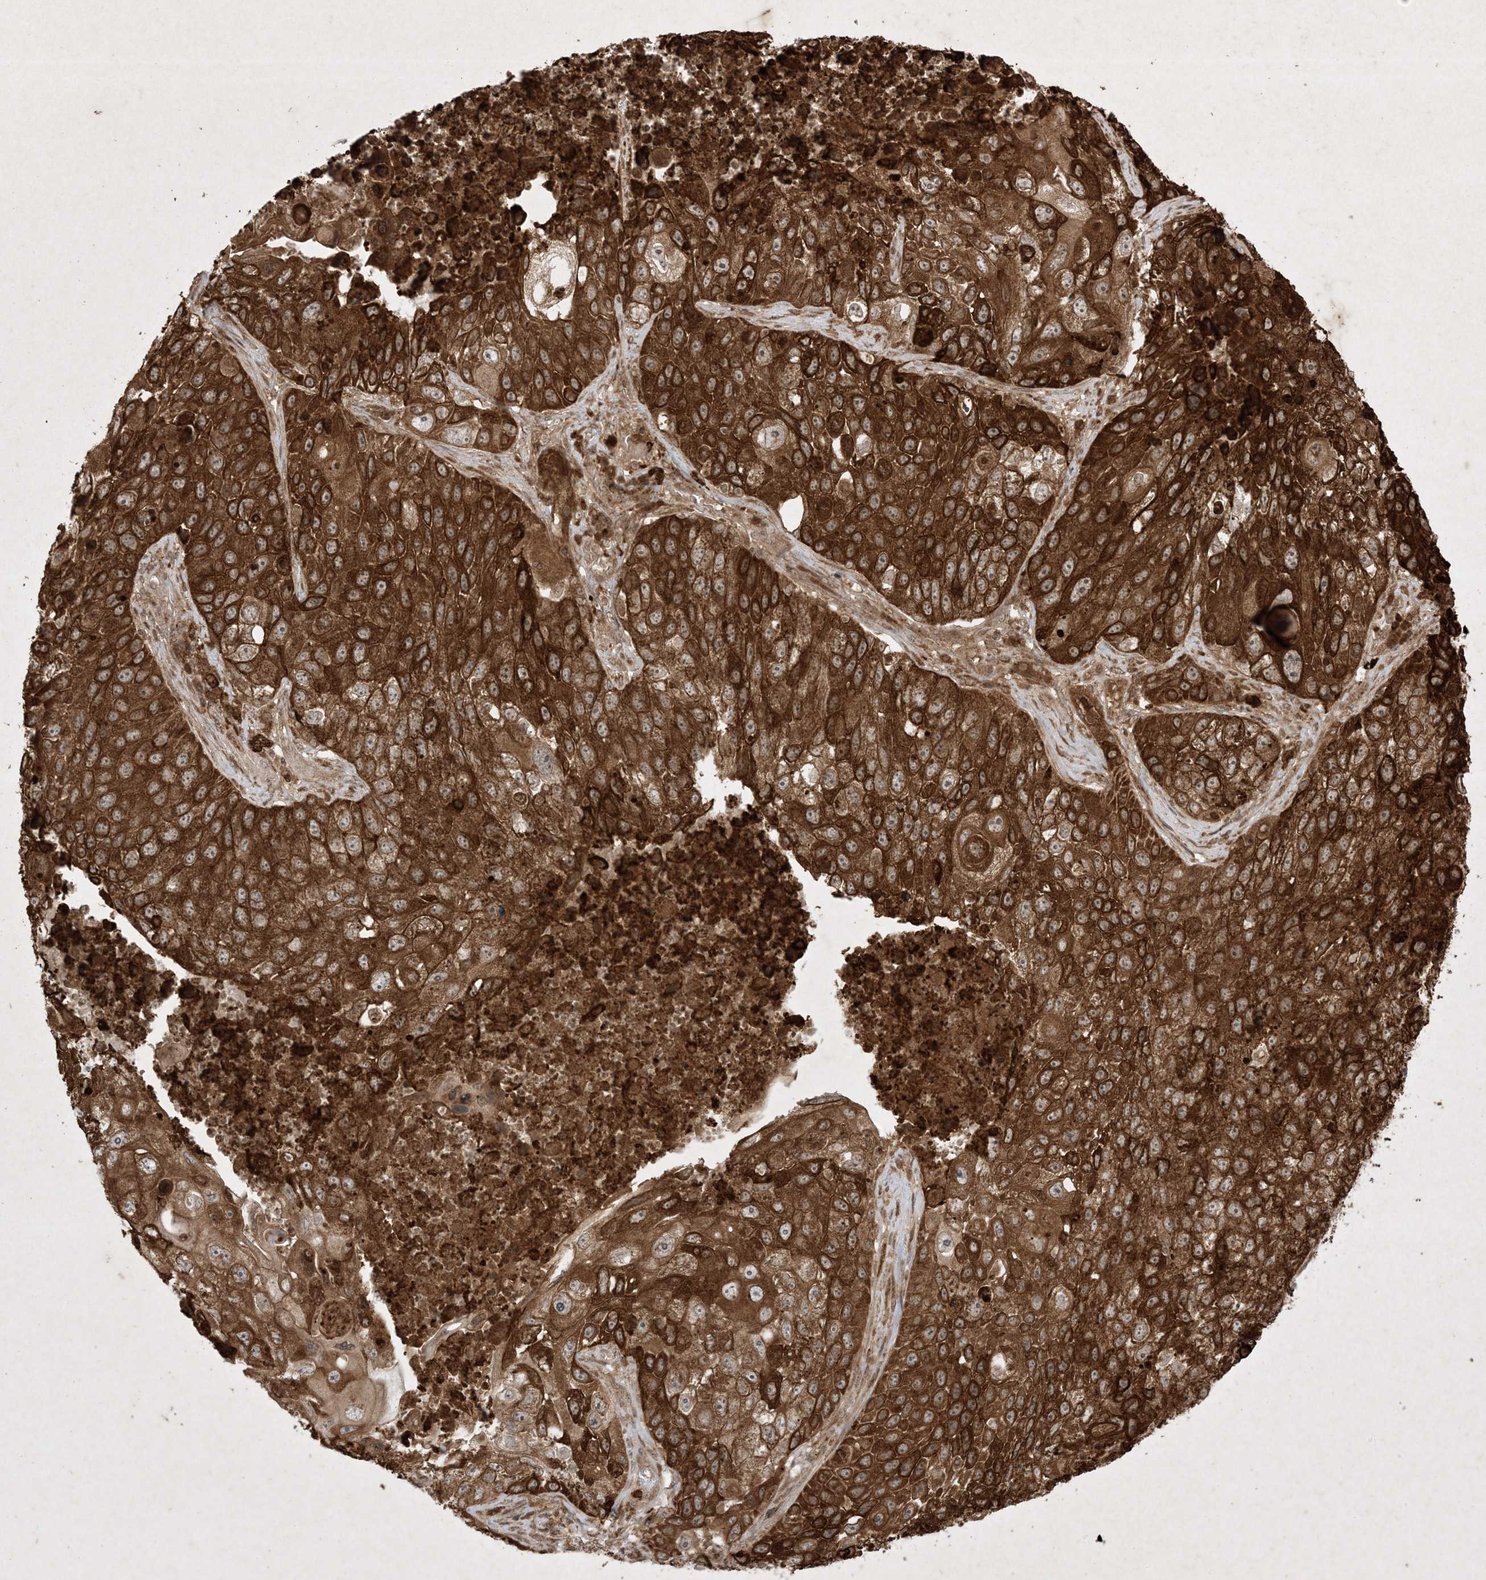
{"staining": {"intensity": "strong", "quantity": ">75%", "location": "cytoplasmic/membranous"}, "tissue": "lung cancer", "cell_type": "Tumor cells", "image_type": "cancer", "snomed": [{"axis": "morphology", "description": "Squamous cell carcinoma, NOS"}, {"axis": "topography", "description": "Lung"}], "caption": "Immunohistochemistry (DAB) staining of human lung squamous cell carcinoma shows strong cytoplasmic/membranous protein expression in about >75% of tumor cells.", "gene": "PTK6", "patient": {"sex": "male", "age": 61}}